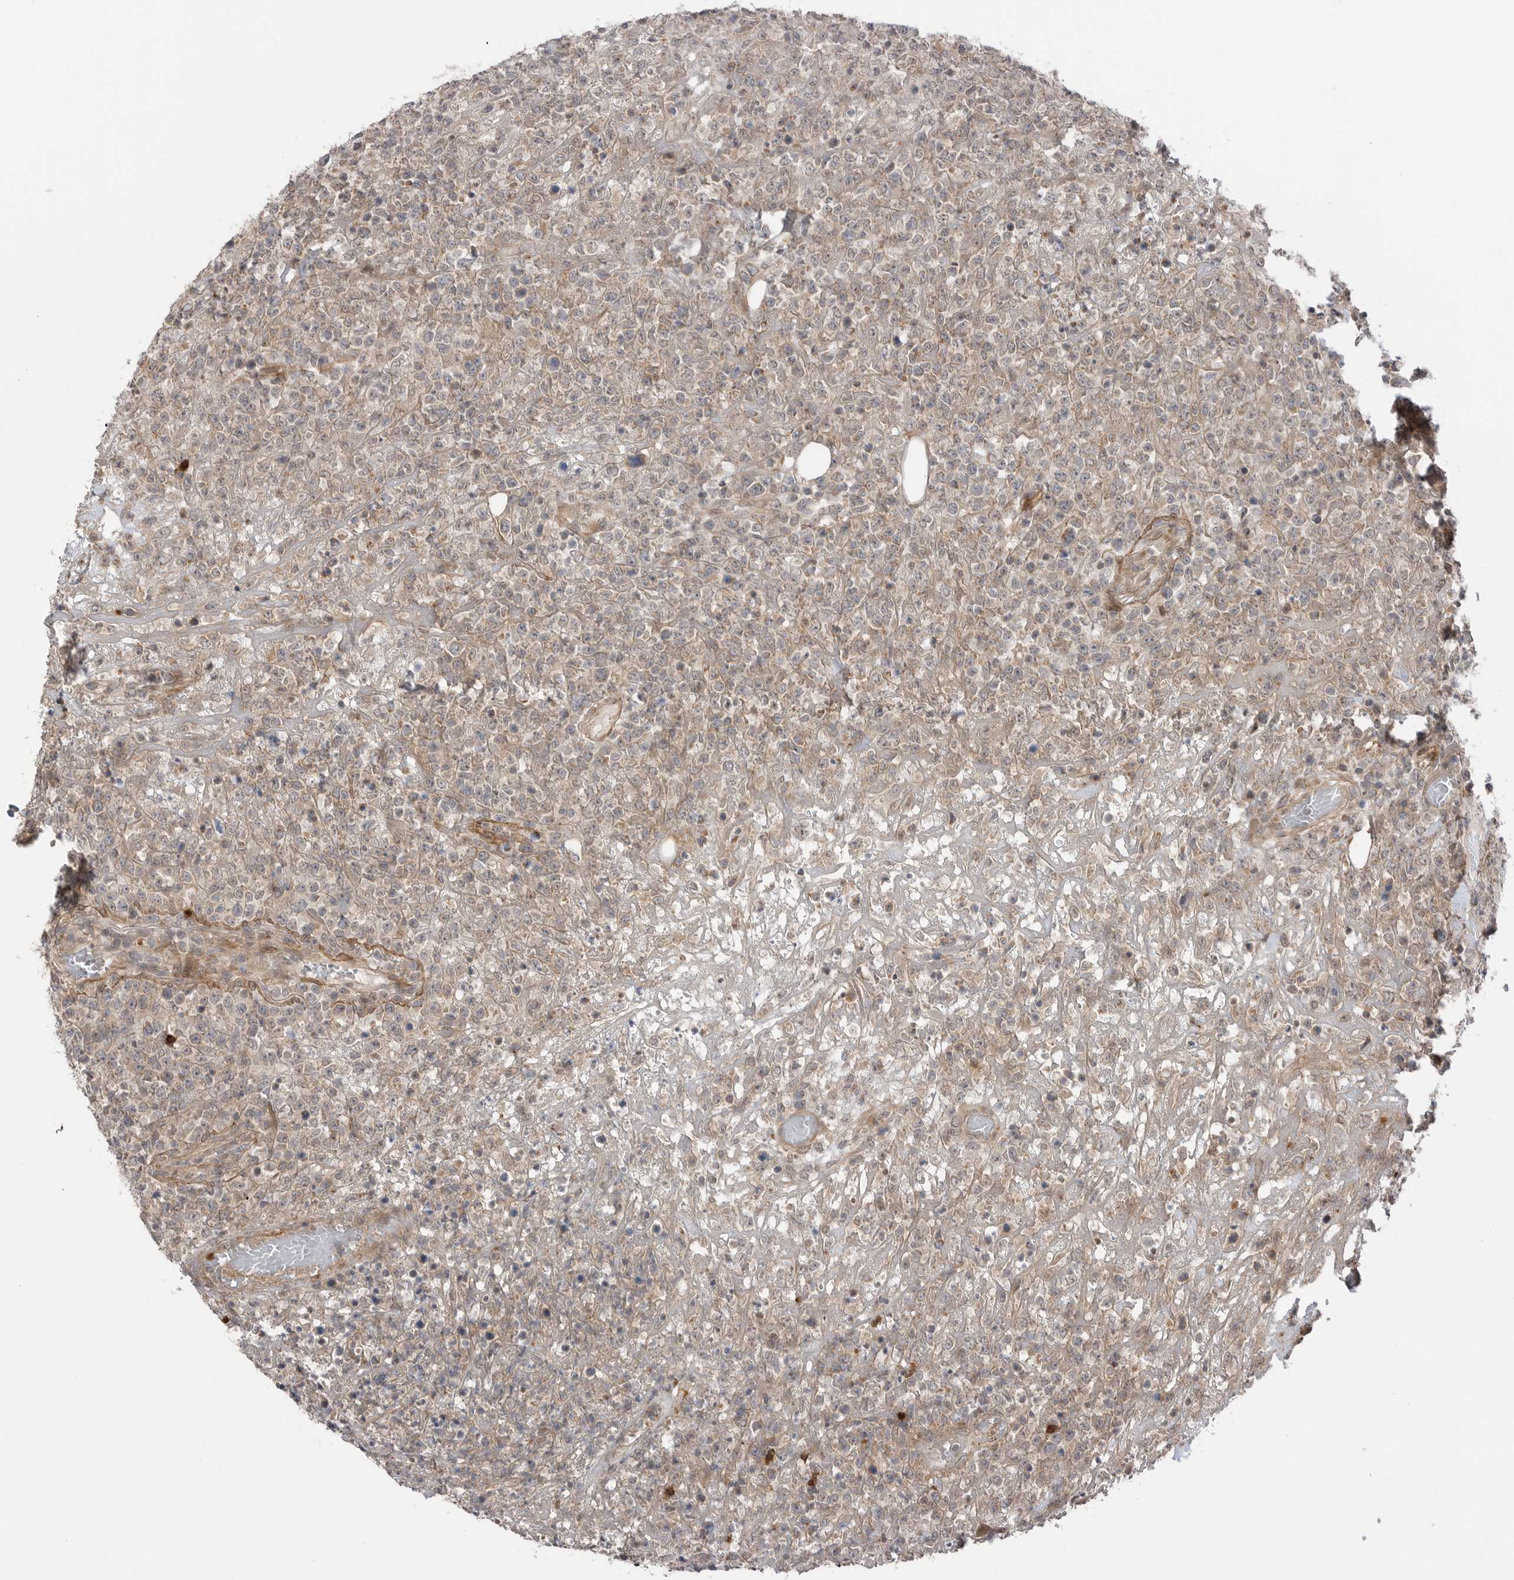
{"staining": {"intensity": "weak", "quantity": "<25%", "location": "cytoplasmic/membranous"}, "tissue": "lymphoma", "cell_type": "Tumor cells", "image_type": "cancer", "snomed": [{"axis": "morphology", "description": "Malignant lymphoma, non-Hodgkin's type, High grade"}, {"axis": "topography", "description": "Colon"}], "caption": "Immunohistochemistry (IHC) image of neoplastic tissue: malignant lymphoma, non-Hodgkin's type (high-grade) stained with DAB (3,3'-diaminobenzidine) exhibits no significant protein staining in tumor cells. (Brightfield microscopy of DAB IHC at high magnification).", "gene": "PEAK1", "patient": {"sex": "female", "age": 53}}